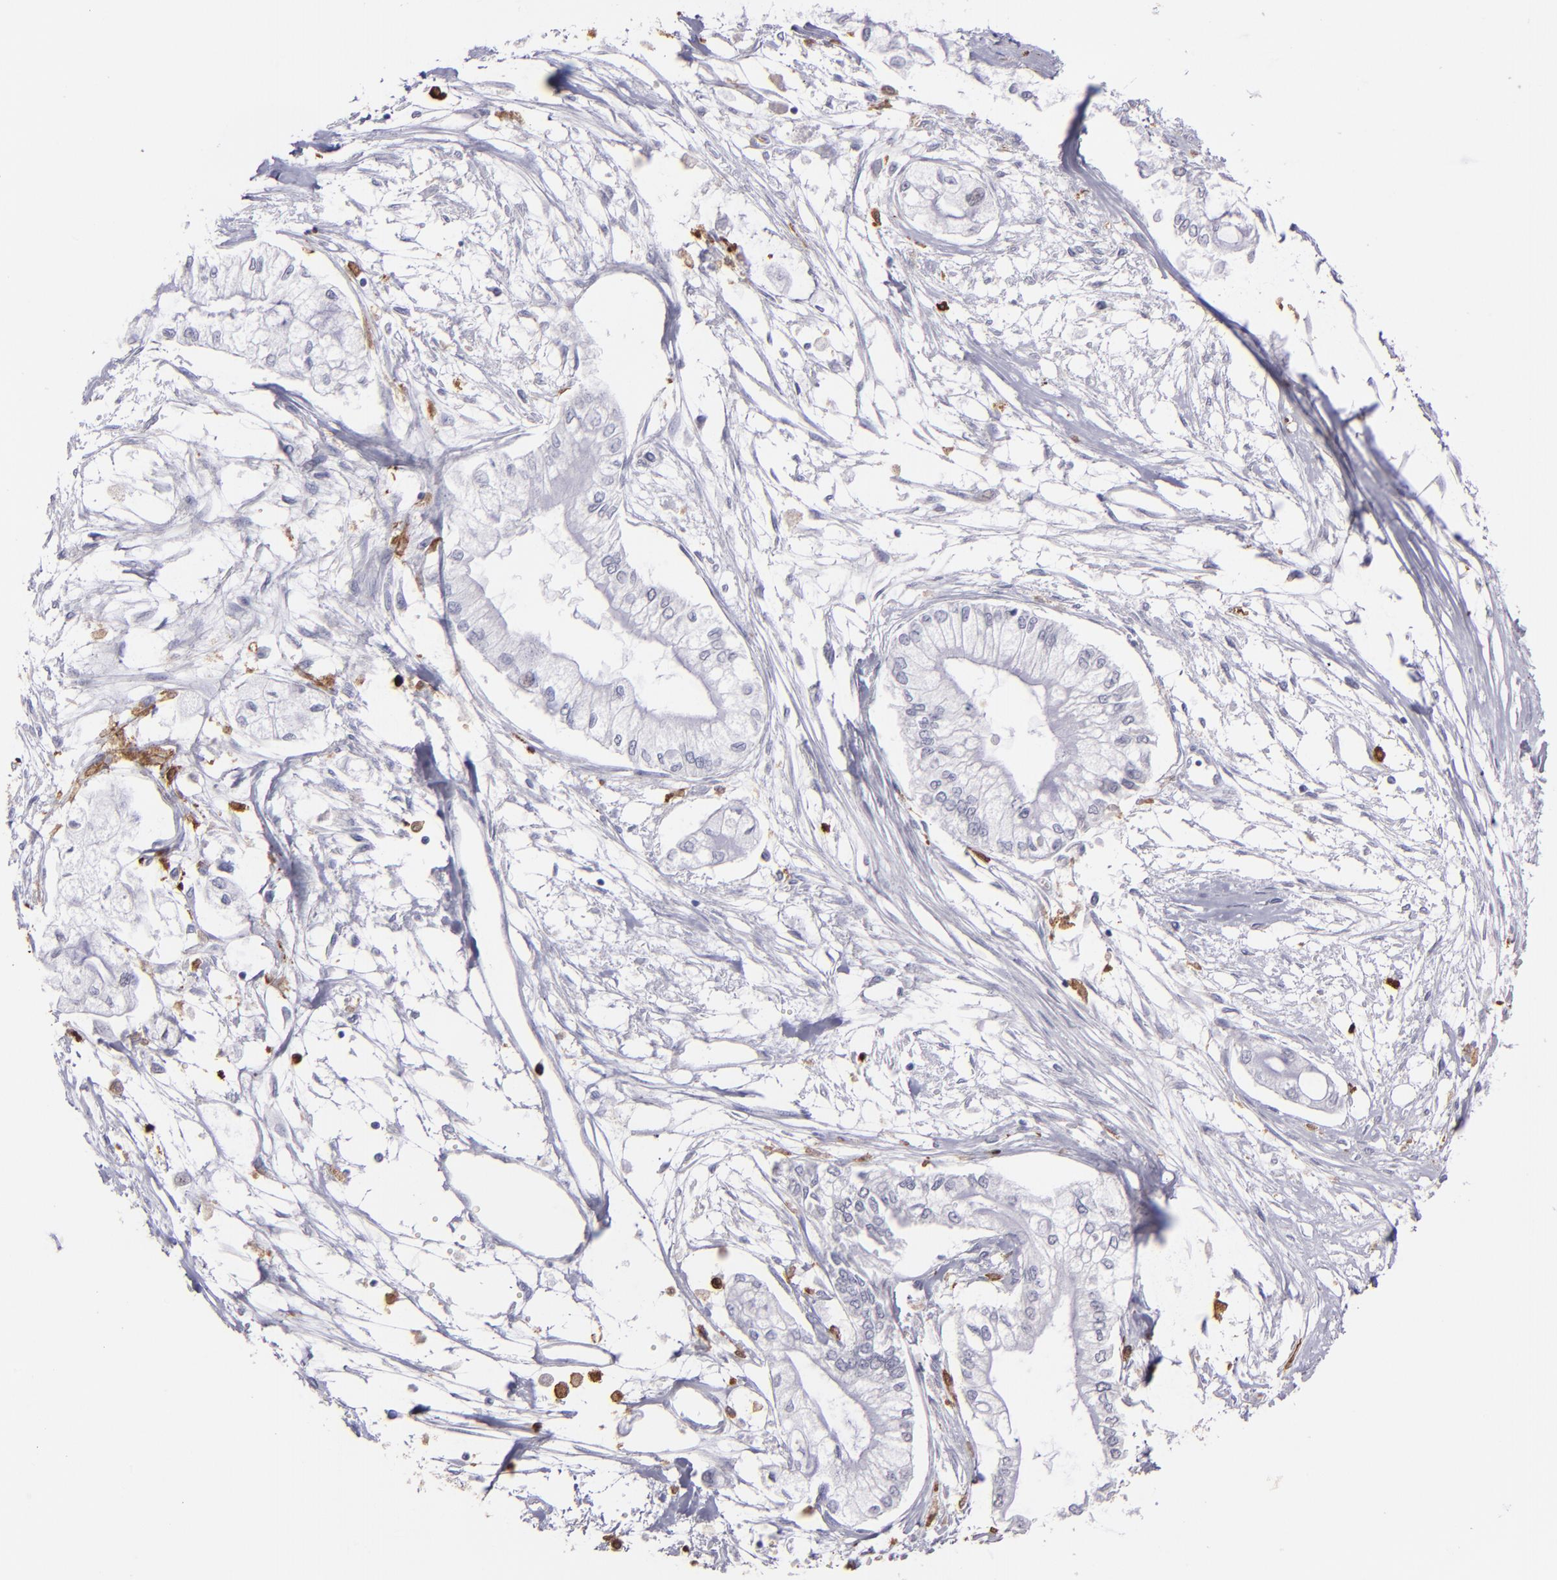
{"staining": {"intensity": "negative", "quantity": "none", "location": "none"}, "tissue": "pancreatic cancer", "cell_type": "Tumor cells", "image_type": "cancer", "snomed": [{"axis": "morphology", "description": "Adenocarcinoma, NOS"}, {"axis": "topography", "description": "Pancreas"}], "caption": "This is a histopathology image of immunohistochemistry (IHC) staining of pancreatic cancer (adenocarcinoma), which shows no expression in tumor cells.", "gene": "NCF2", "patient": {"sex": "male", "age": 79}}